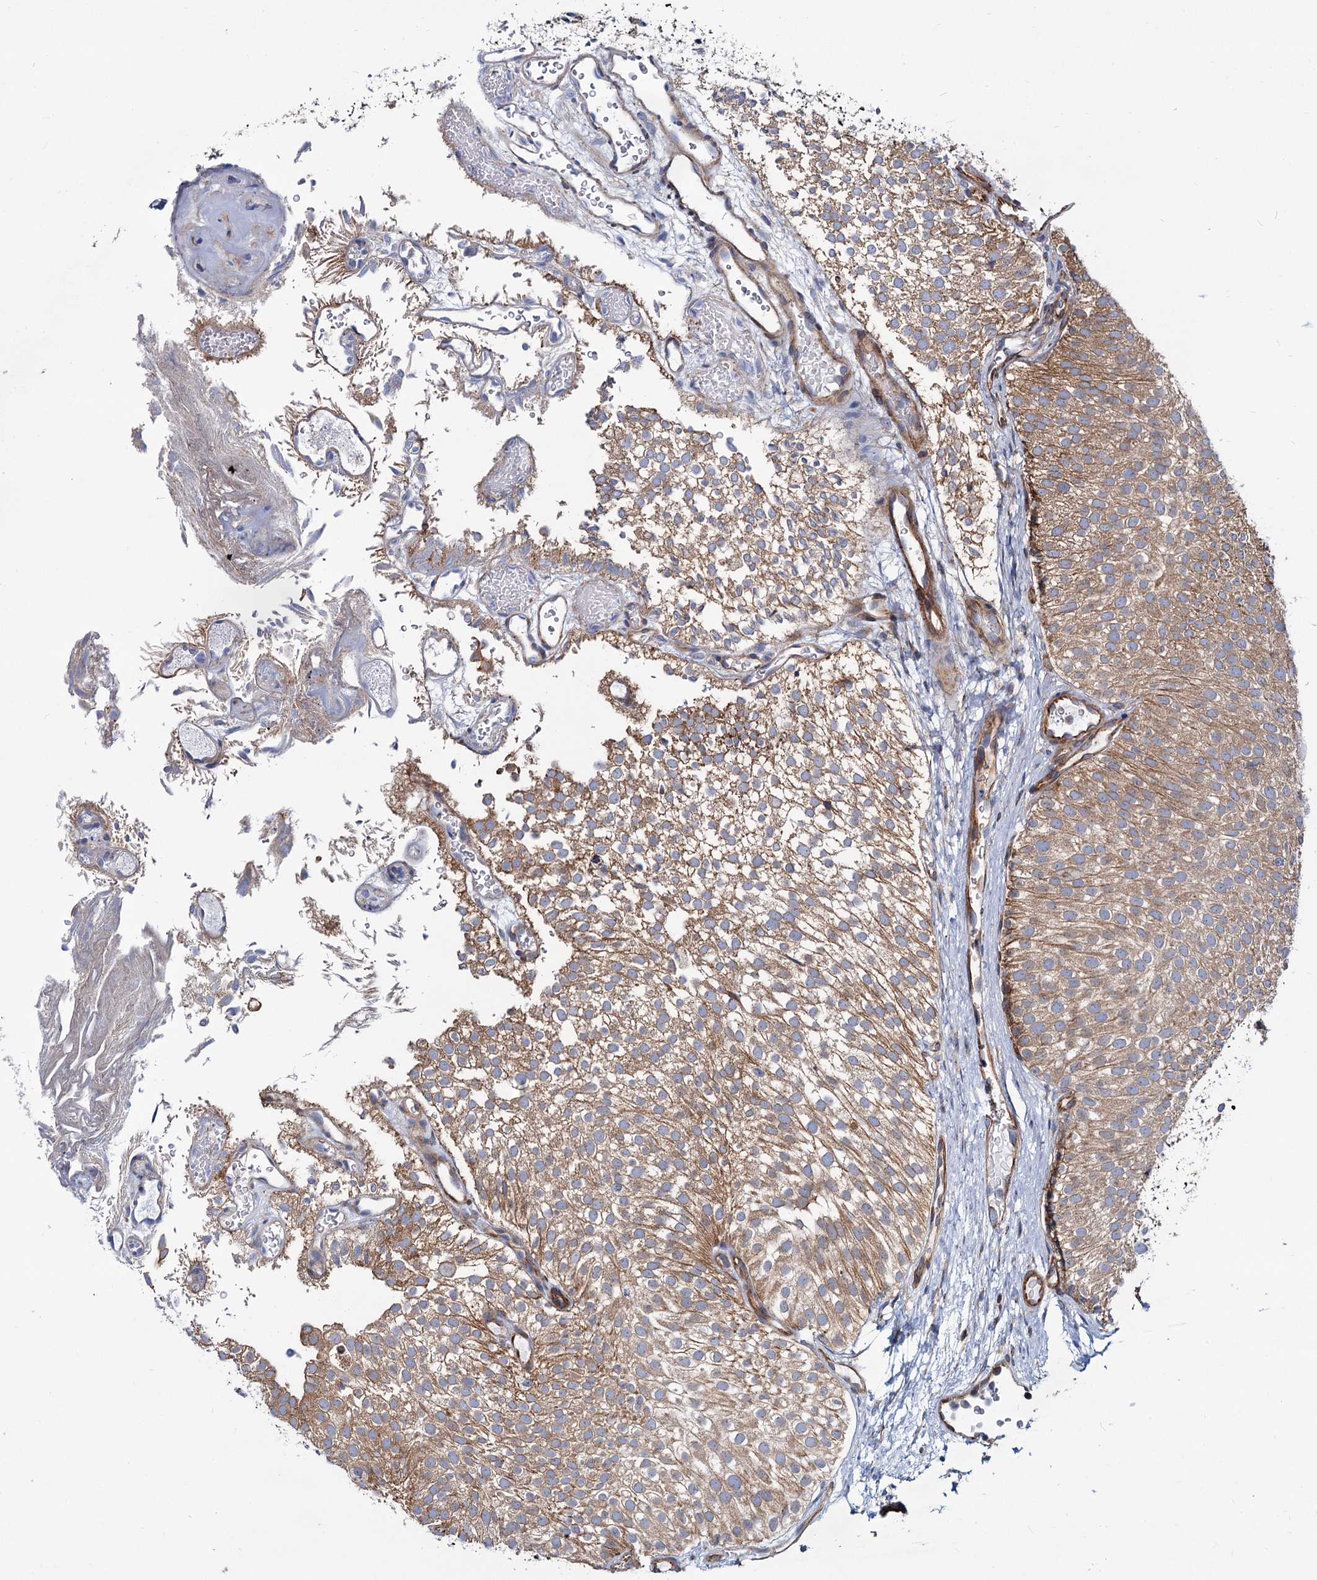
{"staining": {"intensity": "moderate", "quantity": ">75%", "location": "cytoplasmic/membranous"}, "tissue": "urothelial cancer", "cell_type": "Tumor cells", "image_type": "cancer", "snomed": [{"axis": "morphology", "description": "Urothelial carcinoma, Low grade"}, {"axis": "topography", "description": "Urinary bladder"}], "caption": "Protein analysis of urothelial cancer tissue shows moderate cytoplasmic/membranous positivity in approximately >75% of tumor cells.", "gene": "PSEN1", "patient": {"sex": "male", "age": 78}}